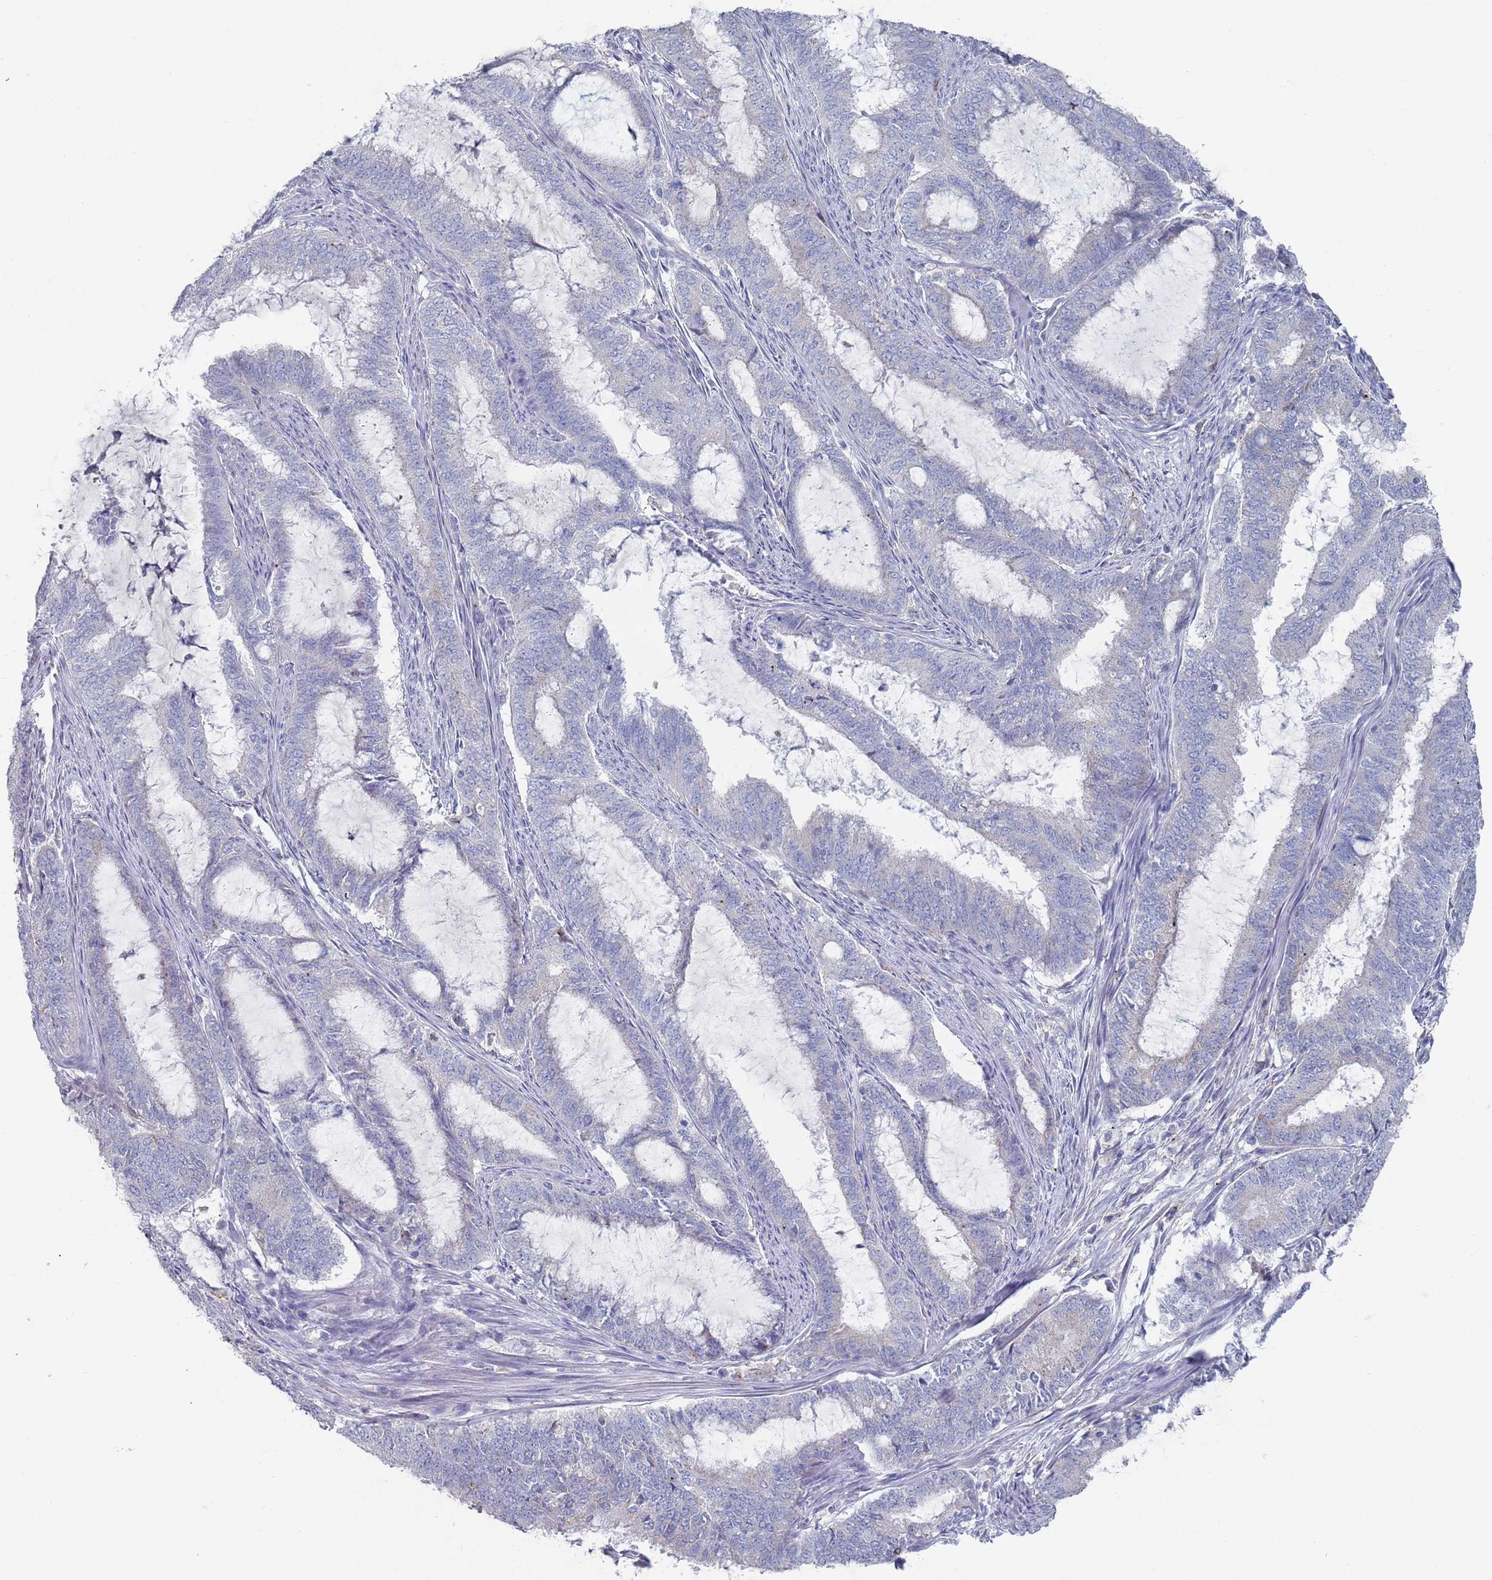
{"staining": {"intensity": "negative", "quantity": "none", "location": "none"}, "tissue": "endometrial cancer", "cell_type": "Tumor cells", "image_type": "cancer", "snomed": [{"axis": "morphology", "description": "Adenocarcinoma, NOS"}, {"axis": "topography", "description": "Endometrium"}], "caption": "Immunohistochemistry (IHC) micrograph of adenocarcinoma (endometrial) stained for a protein (brown), which displays no staining in tumor cells.", "gene": "MAT1A", "patient": {"sex": "female", "age": 51}}